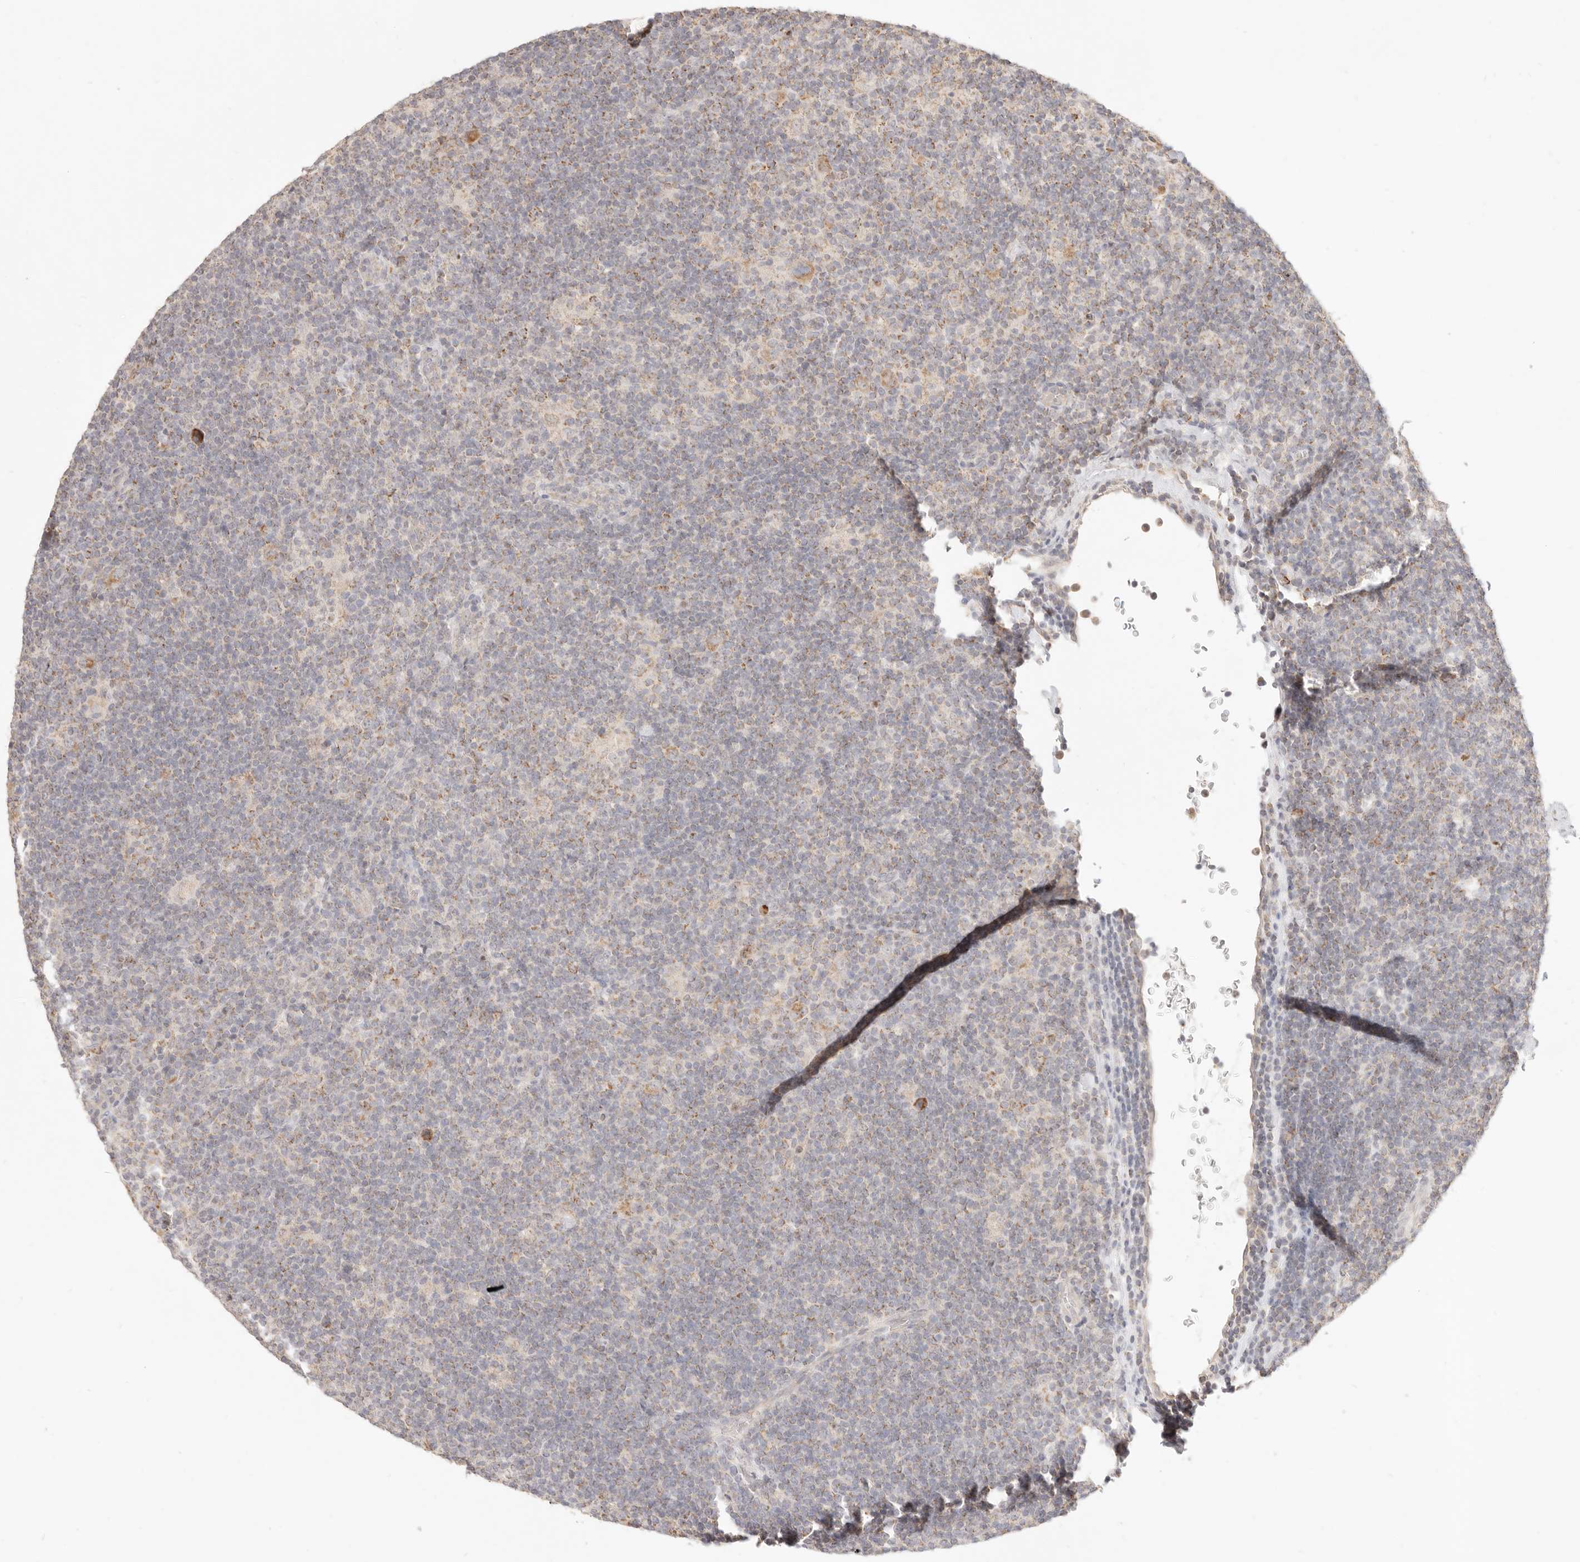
{"staining": {"intensity": "moderate", "quantity": ">75%", "location": "cytoplasmic/membranous"}, "tissue": "lymphoma", "cell_type": "Tumor cells", "image_type": "cancer", "snomed": [{"axis": "morphology", "description": "Hodgkin's disease, NOS"}, {"axis": "topography", "description": "Lymph node"}], "caption": "Immunohistochemistry (IHC) image of neoplastic tissue: Hodgkin's disease stained using immunohistochemistry reveals medium levels of moderate protein expression localized specifically in the cytoplasmic/membranous of tumor cells, appearing as a cytoplasmic/membranous brown color.", "gene": "CPLANE2", "patient": {"sex": "female", "age": 57}}